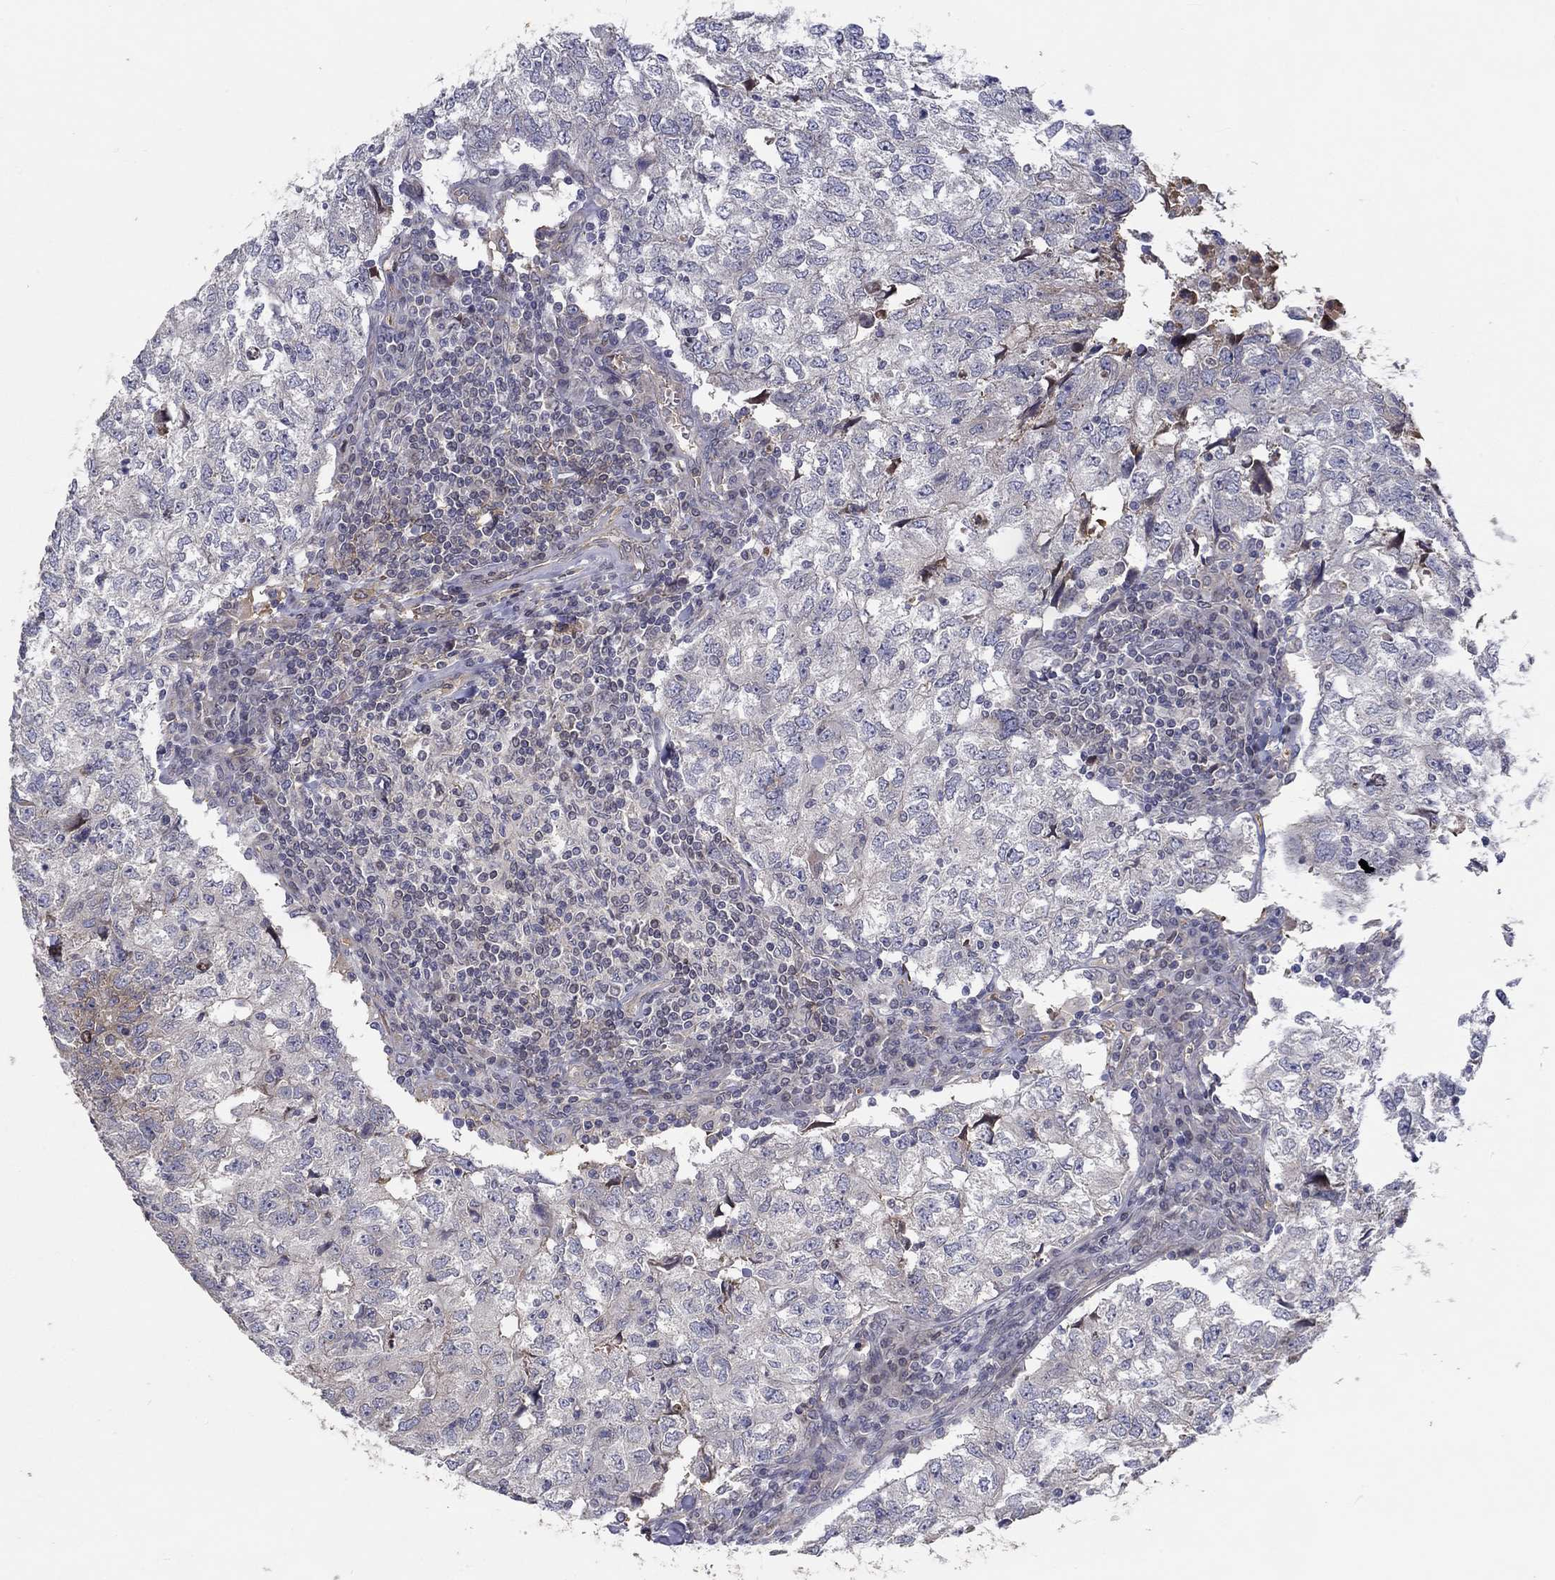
{"staining": {"intensity": "negative", "quantity": "none", "location": "none"}, "tissue": "breast cancer", "cell_type": "Tumor cells", "image_type": "cancer", "snomed": [{"axis": "morphology", "description": "Duct carcinoma"}, {"axis": "topography", "description": "Breast"}], "caption": "An IHC photomicrograph of breast intraductal carcinoma is shown. There is no staining in tumor cells of breast intraductal carcinoma.", "gene": "CETN3", "patient": {"sex": "female", "age": 30}}